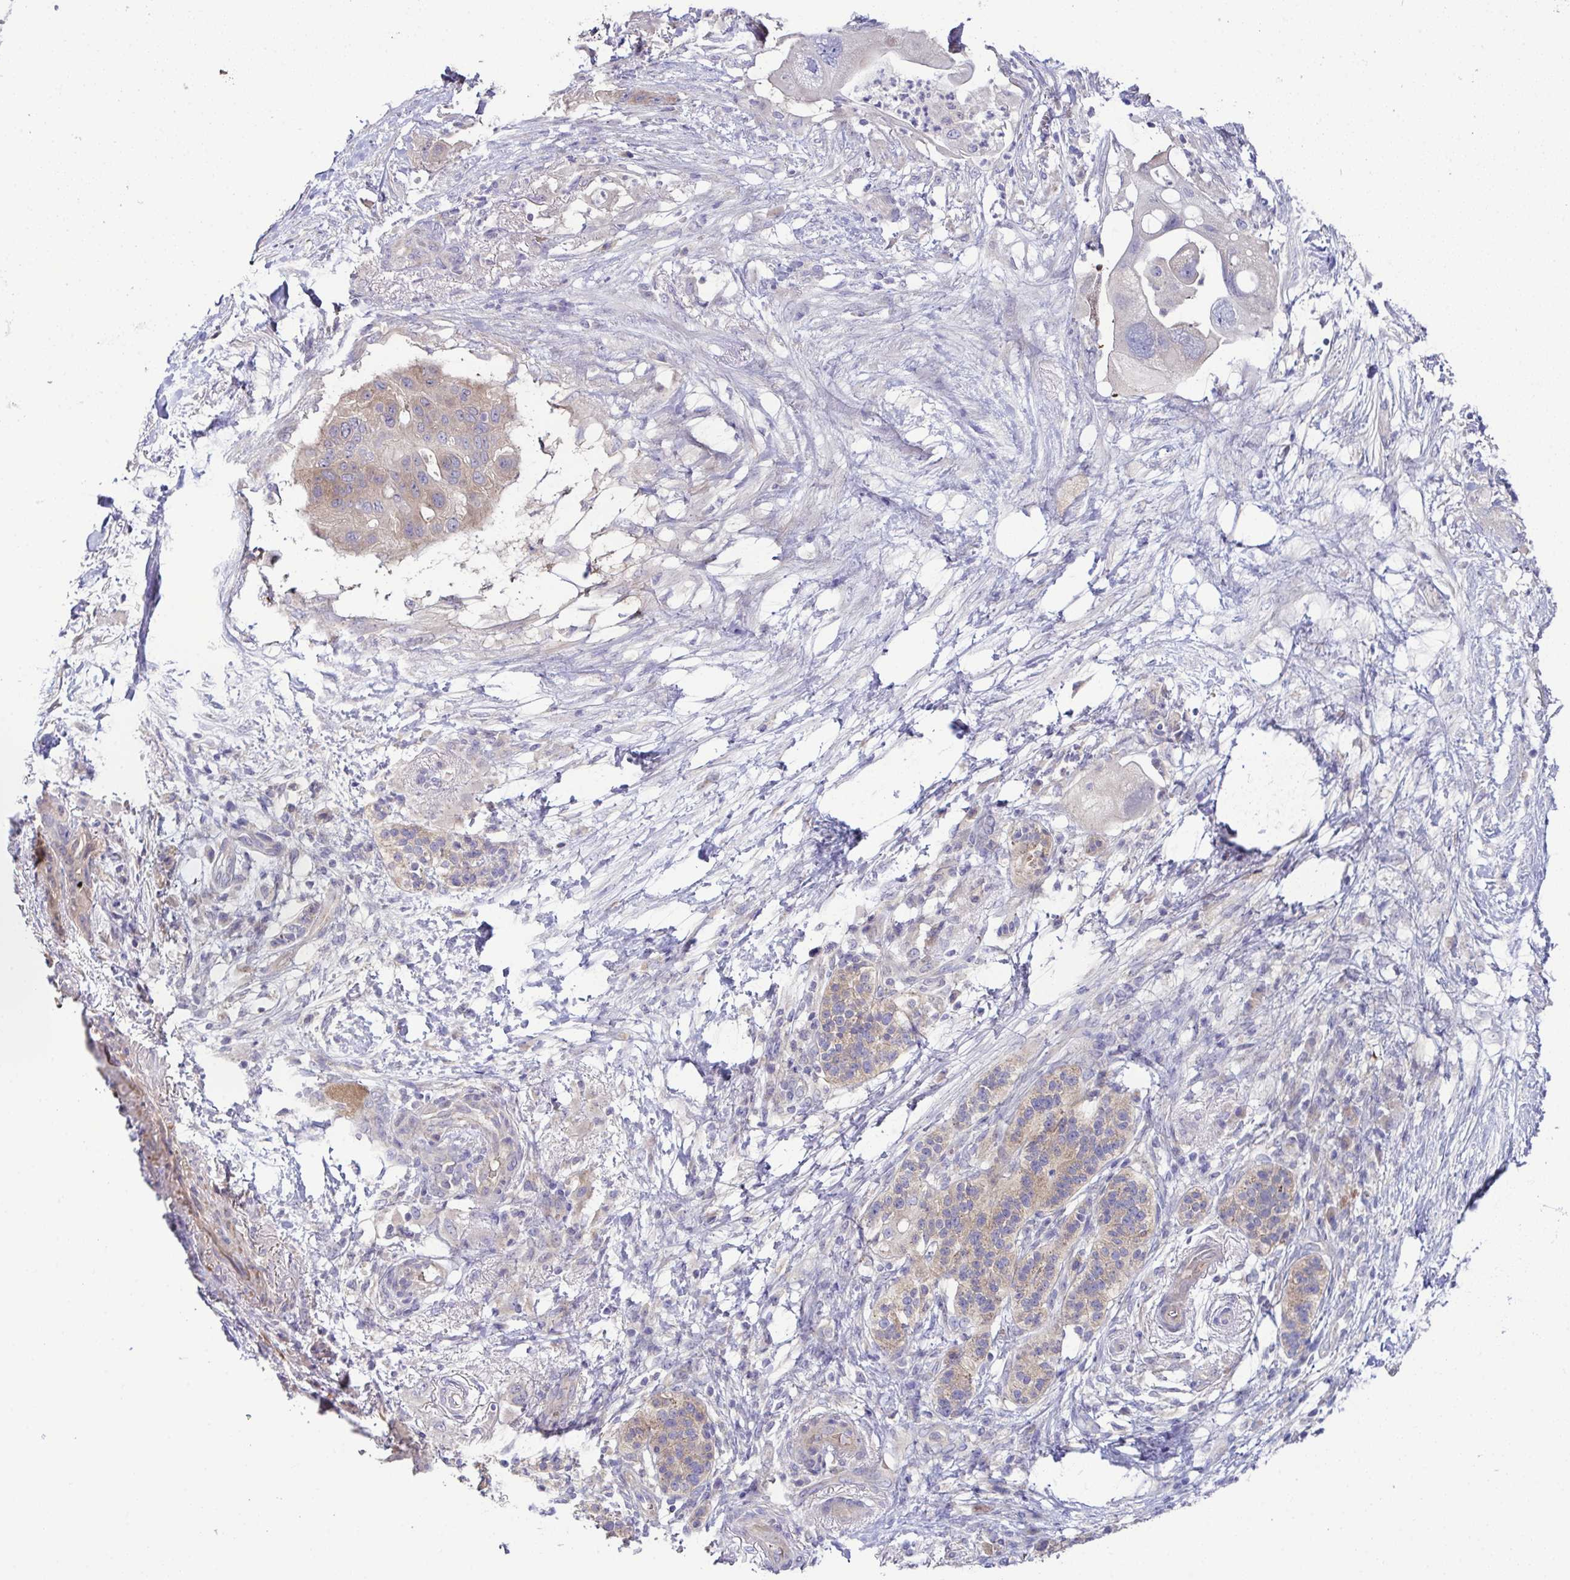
{"staining": {"intensity": "weak", "quantity": "<25%", "location": "cytoplasmic/membranous"}, "tissue": "pancreatic cancer", "cell_type": "Tumor cells", "image_type": "cancer", "snomed": [{"axis": "morphology", "description": "Adenocarcinoma, NOS"}, {"axis": "topography", "description": "Pancreas"}], "caption": "IHC of pancreatic cancer shows no positivity in tumor cells.", "gene": "CFAP97D1", "patient": {"sex": "female", "age": 72}}